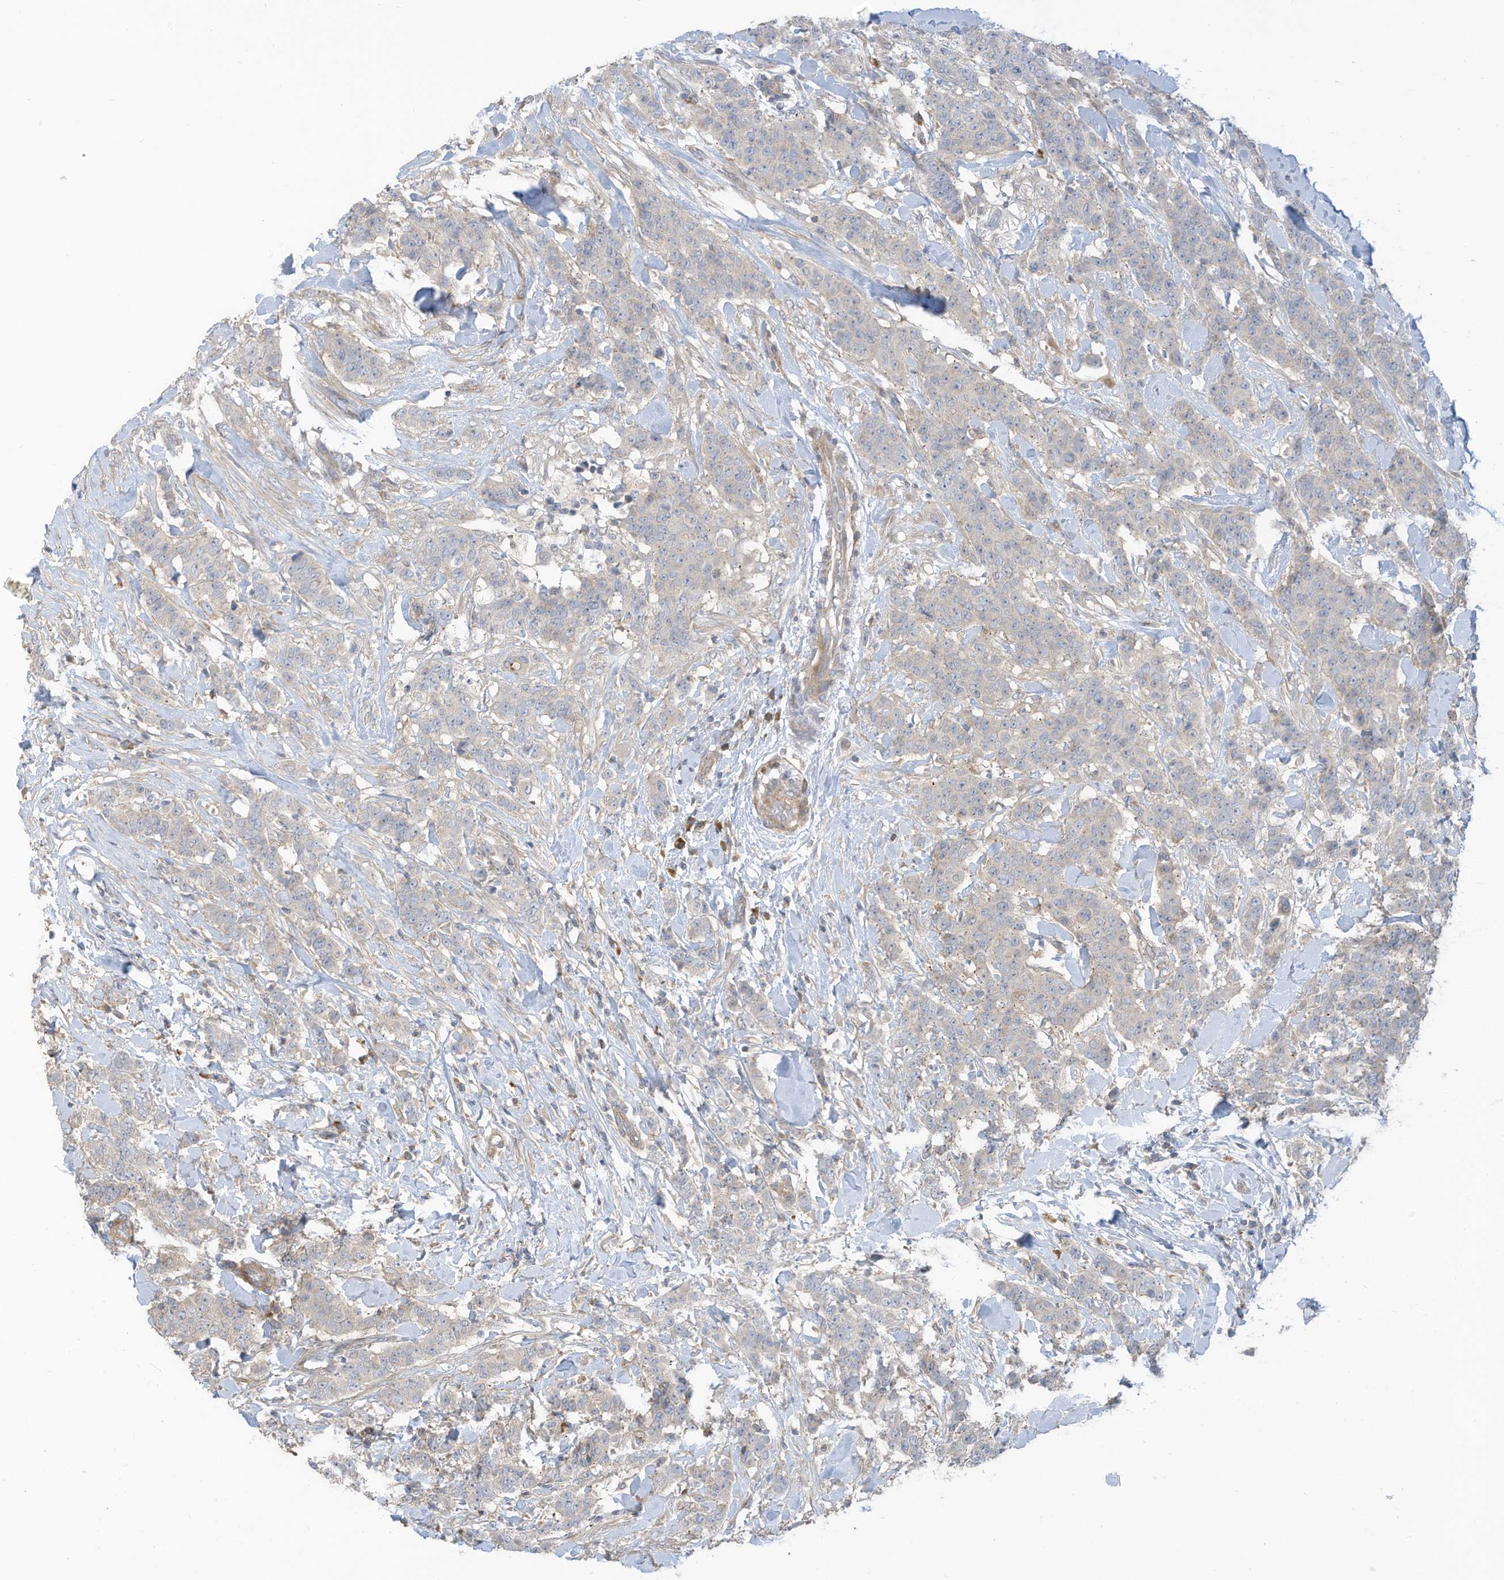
{"staining": {"intensity": "negative", "quantity": "none", "location": "none"}, "tissue": "breast cancer", "cell_type": "Tumor cells", "image_type": "cancer", "snomed": [{"axis": "morphology", "description": "Duct carcinoma"}, {"axis": "topography", "description": "Breast"}], "caption": "A micrograph of breast cancer stained for a protein shows no brown staining in tumor cells. (DAB immunohistochemistry (IHC) with hematoxylin counter stain).", "gene": "GTPBP2", "patient": {"sex": "female", "age": 40}}